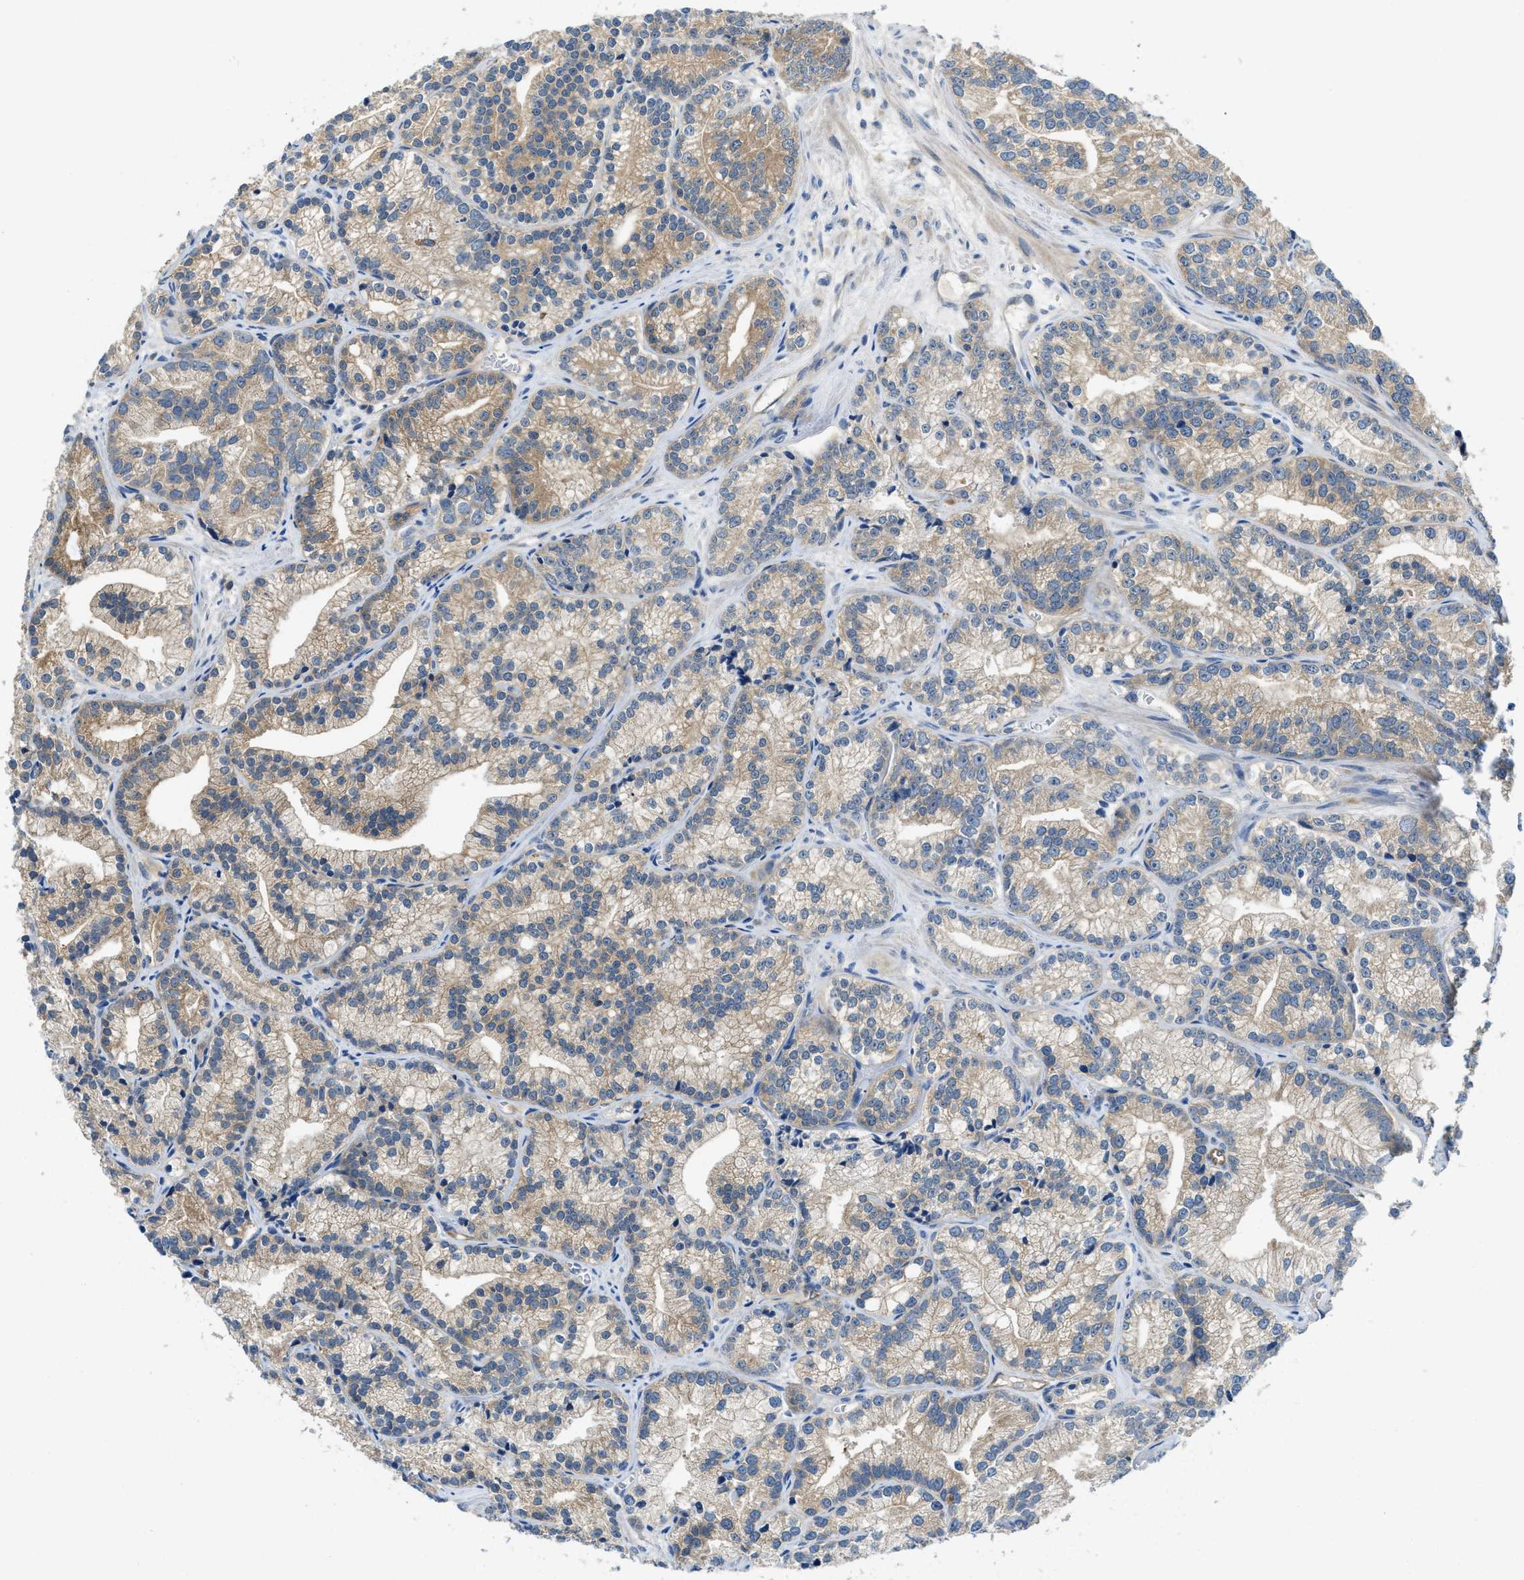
{"staining": {"intensity": "weak", "quantity": ">75%", "location": "cytoplasmic/membranous"}, "tissue": "prostate cancer", "cell_type": "Tumor cells", "image_type": "cancer", "snomed": [{"axis": "morphology", "description": "Adenocarcinoma, Low grade"}, {"axis": "topography", "description": "Prostate"}], "caption": "Prostate low-grade adenocarcinoma stained with a brown dye exhibits weak cytoplasmic/membranous positive expression in about >75% of tumor cells.", "gene": "RIPK2", "patient": {"sex": "male", "age": 89}}